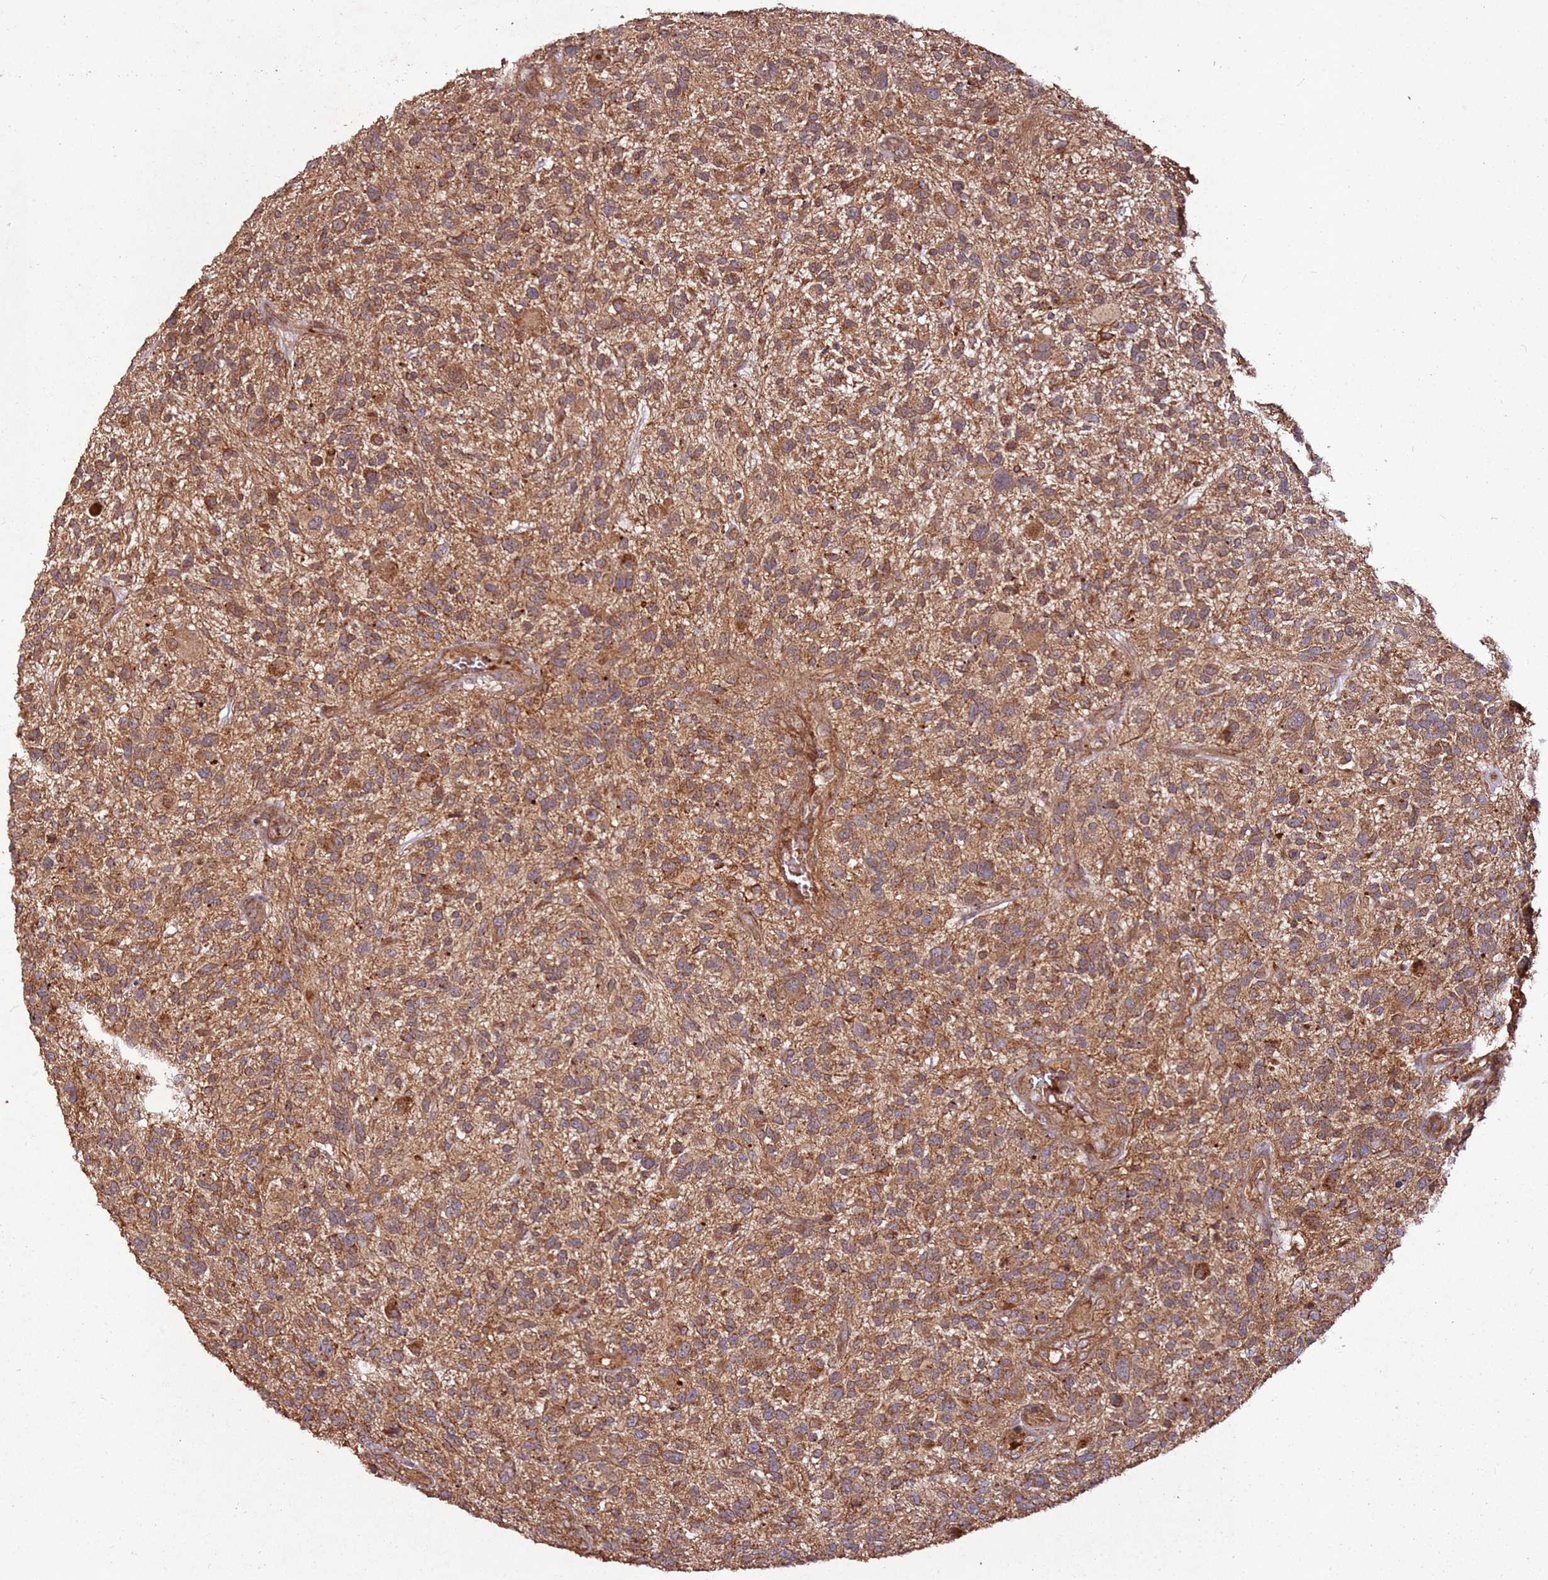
{"staining": {"intensity": "strong", "quantity": ">75%", "location": "cytoplasmic/membranous"}, "tissue": "glioma", "cell_type": "Tumor cells", "image_type": "cancer", "snomed": [{"axis": "morphology", "description": "Glioma, malignant, High grade"}, {"axis": "topography", "description": "Brain"}], "caption": "The photomicrograph demonstrates staining of glioma, revealing strong cytoplasmic/membranous protein positivity (brown color) within tumor cells.", "gene": "FAM186A", "patient": {"sex": "male", "age": 47}}